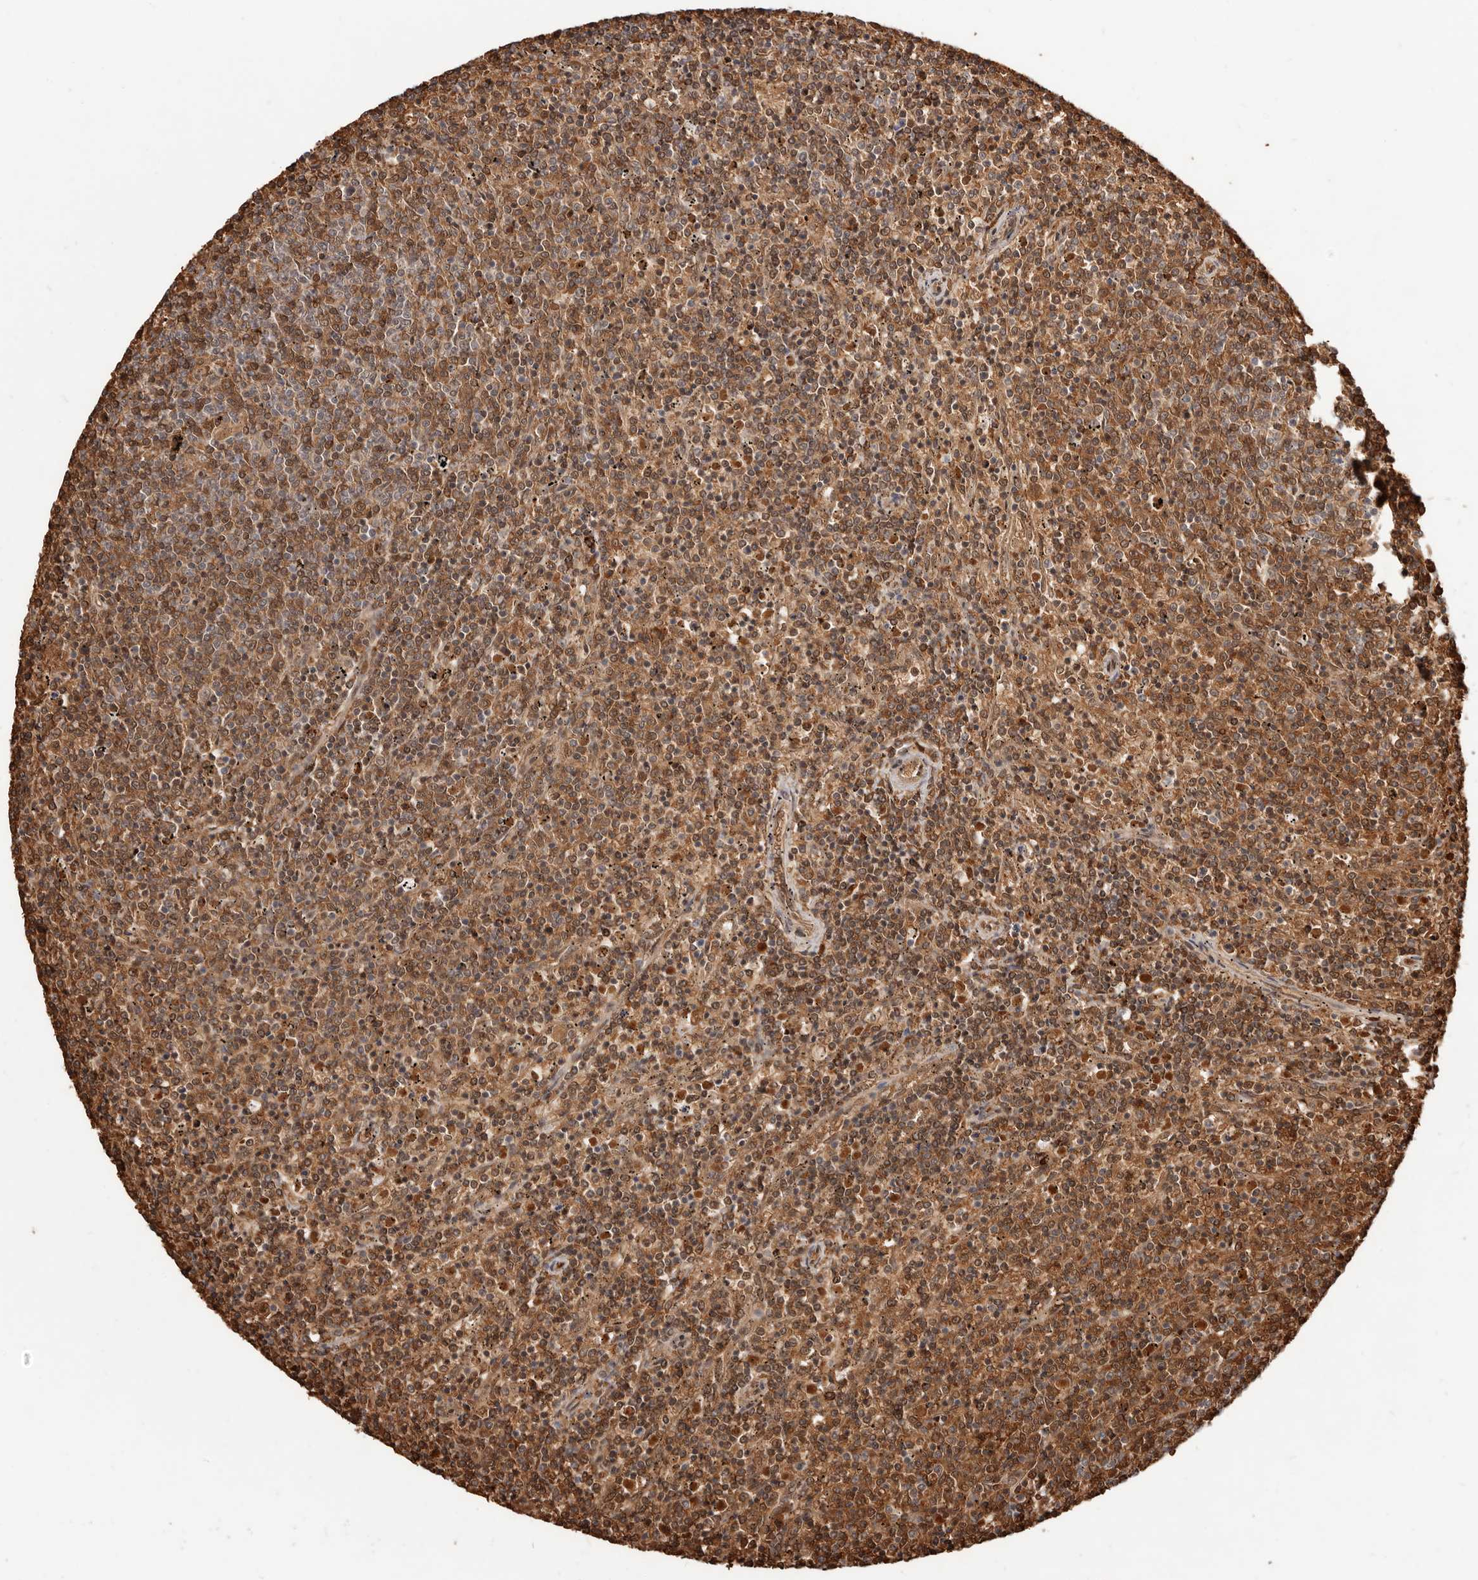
{"staining": {"intensity": "moderate", "quantity": ">75%", "location": "cytoplasmic/membranous"}, "tissue": "lymphoma", "cell_type": "Tumor cells", "image_type": "cancer", "snomed": [{"axis": "morphology", "description": "Malignant lymphoma, non-Hodgkin's type, Low grade"}, {"axis": "topography", "description": "Spleen"}], "caption": "An image of human malignant lymphoma, non-Hodgkin's type (low-grade) stained for a protein reveals moderate cytoplasmic/membranous brown staining in tumor cells.", "gene": "NCOA3", "patient": {"sex": "female", "age": 50}}